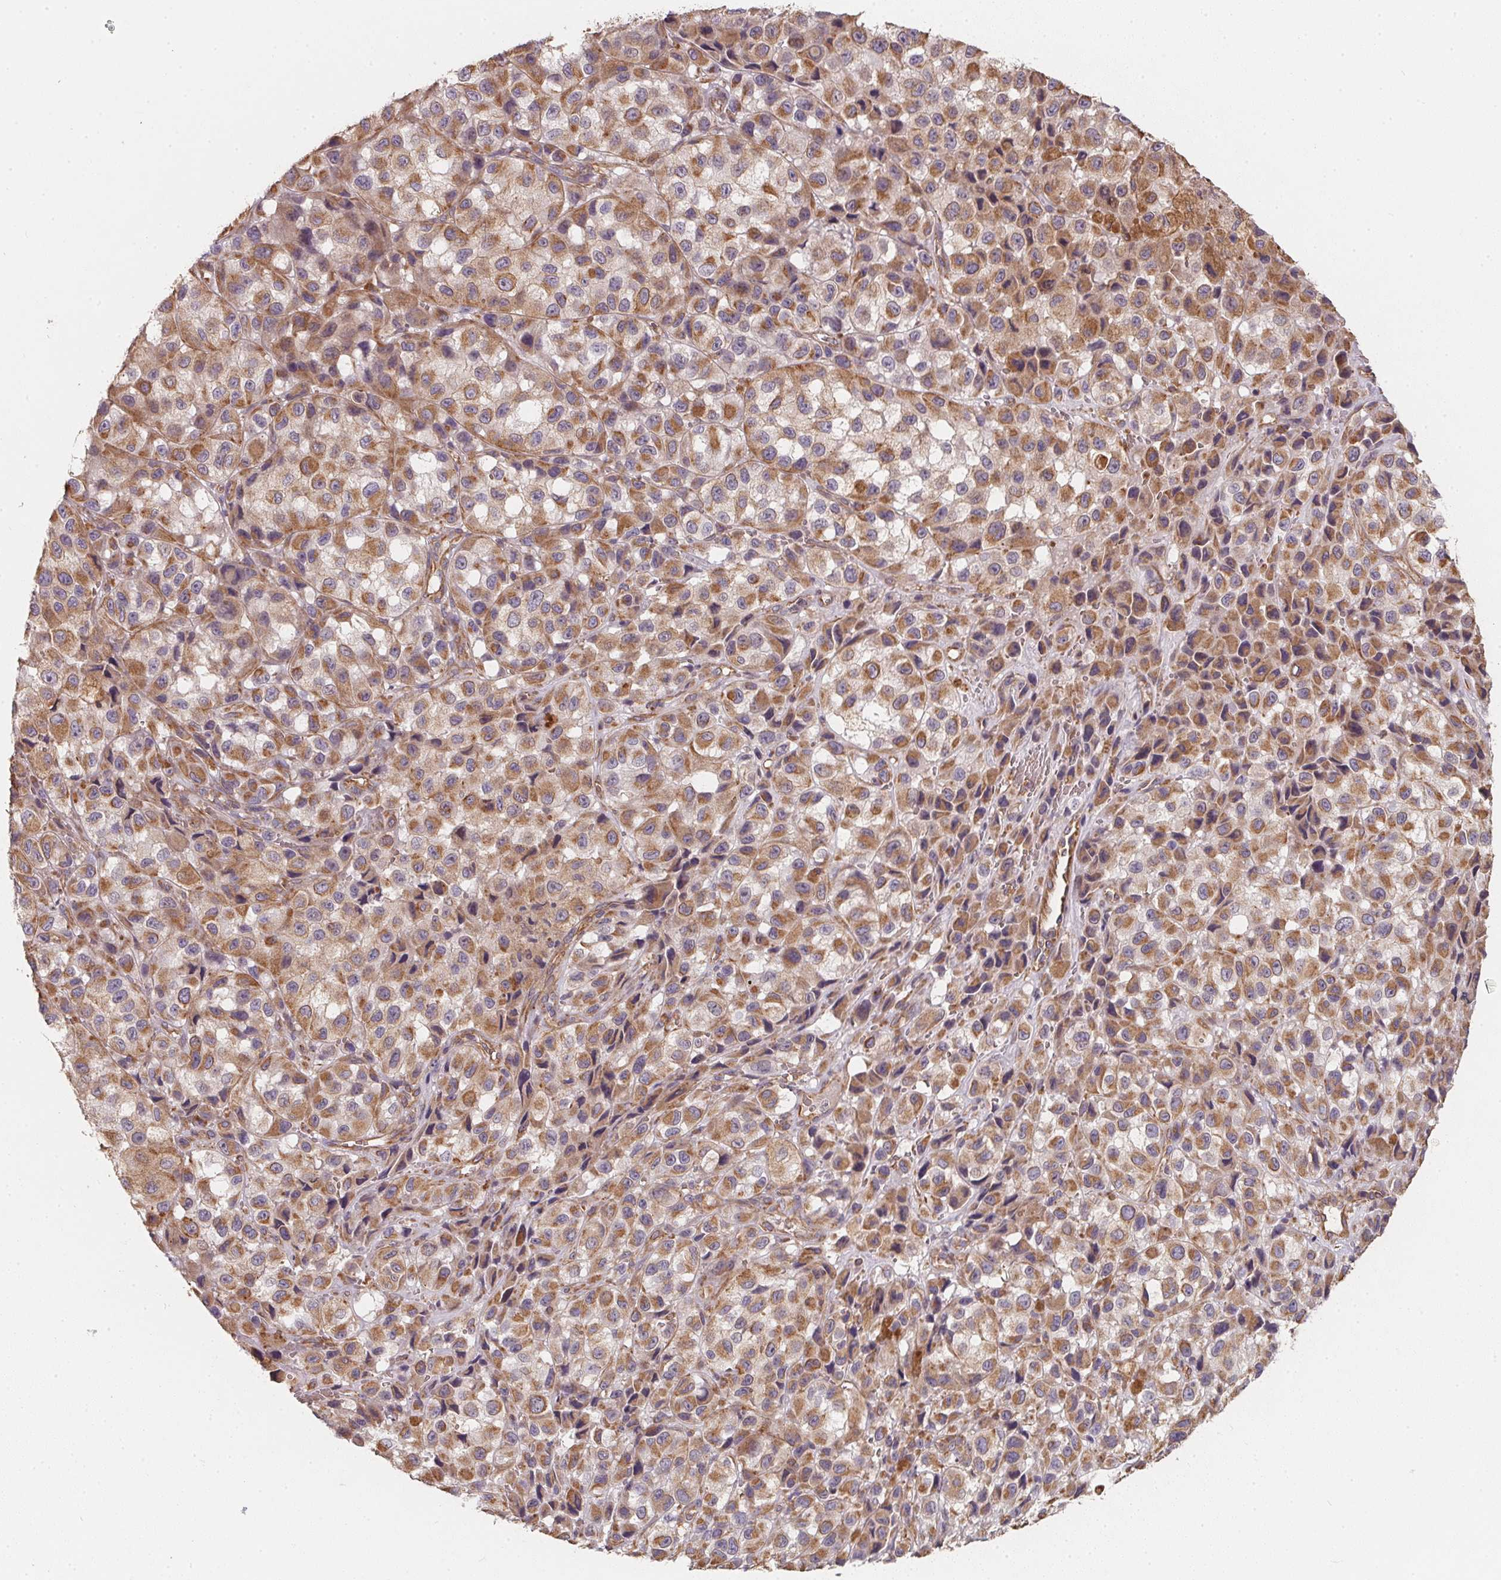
{"staining": {"intensity": "moderate", "quantity": ">75%", "location": "cytoplasmic/membranous"}, "tissue": "melanoma", "cell_type": "Tumor cells", "image_type": "cancer", "snomed": [{"axis": "morphology", "description": "Malignant melanoma, NOS"}, {"axis": "topography", "description": "Skin"}], "caption": "This is a micrograph of immunohistochemistry staining of malignant melanoma, which shows moderate staining in the cytoplasmic/membranous of tumor cells.", "gene": "TBKBP1", "patient": {"sex": "male", "age": 93}}